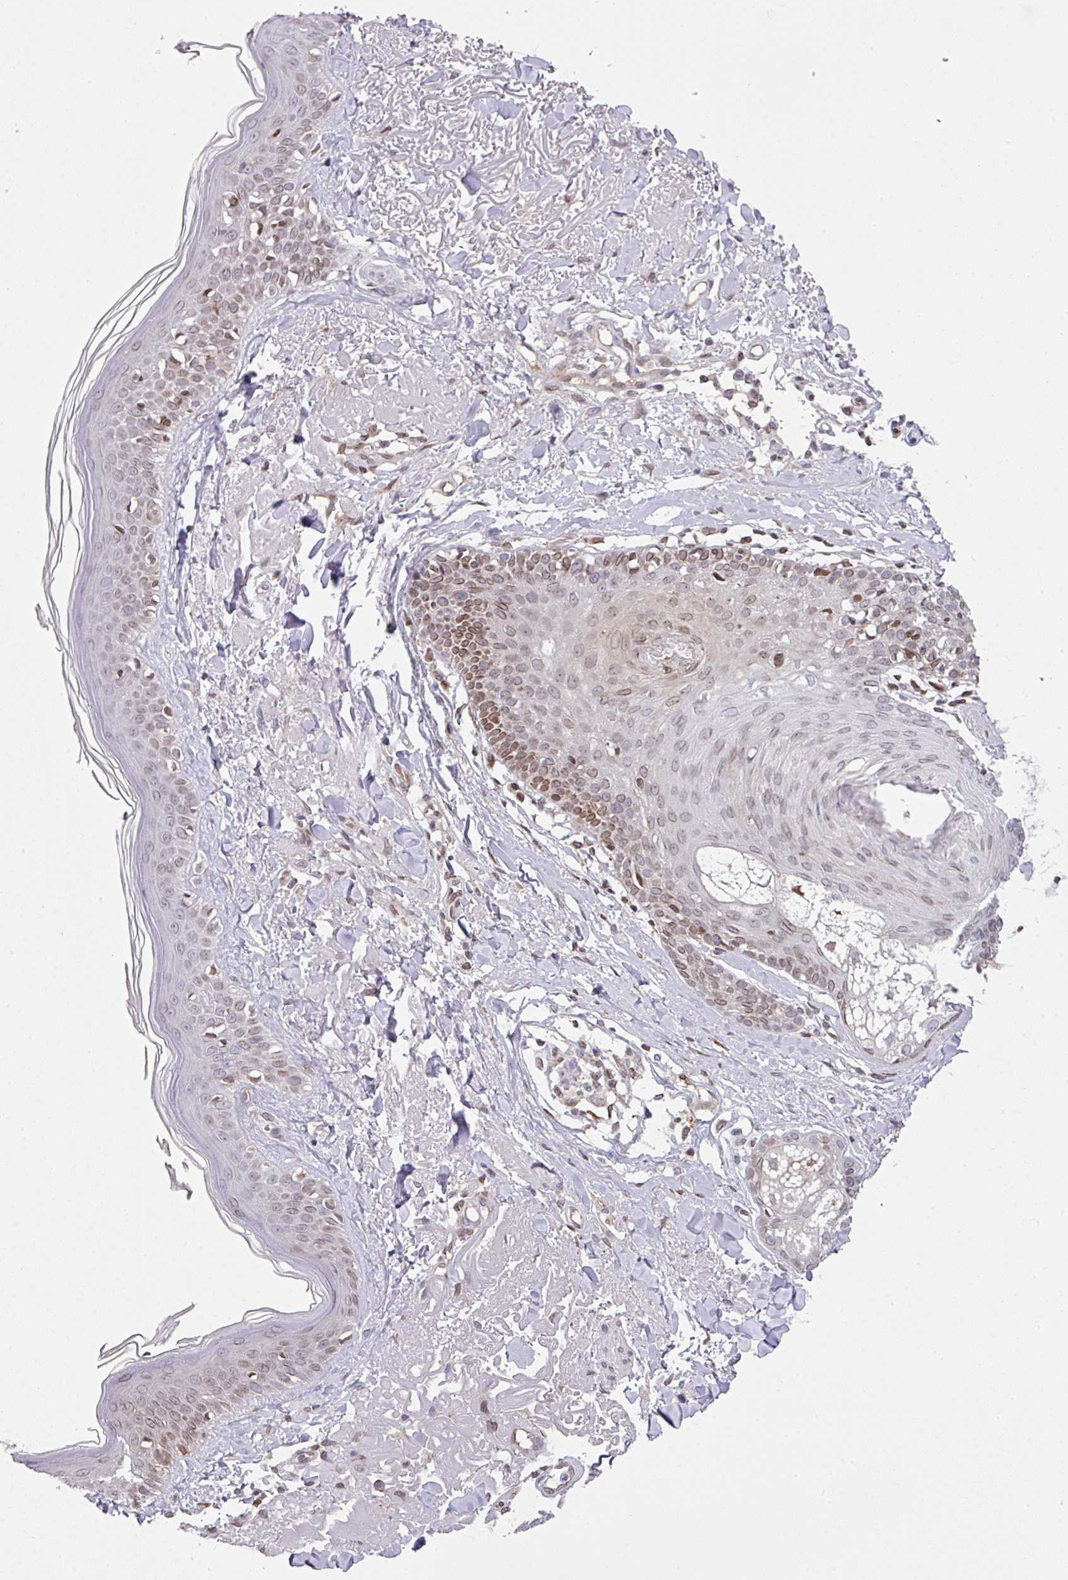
{"staining": {"intensity": "weak", "quantity": "25%-75%", "location": "nuclear"}, "tissue": "skin", "cell_type": "Fibroblasts", "image_type": "normal", "snomed": [{"axis": "morphology", "description": "Normal tissue, NOS"}, {"axis": "morphology", "description": "Malignant melanoma, NOS"}, {"axis": "topography", "description": "Skin"}], "caption": "Immunohistochemical staining of unremarkable skin displays low levels of weak nuclear staining in about 25%-75% of fibroblasts. Ihc stains the protein in brown and the nuclei are stained blue.", "gene": "PLK1", "patient": {"sex": "male", "age": 80}}